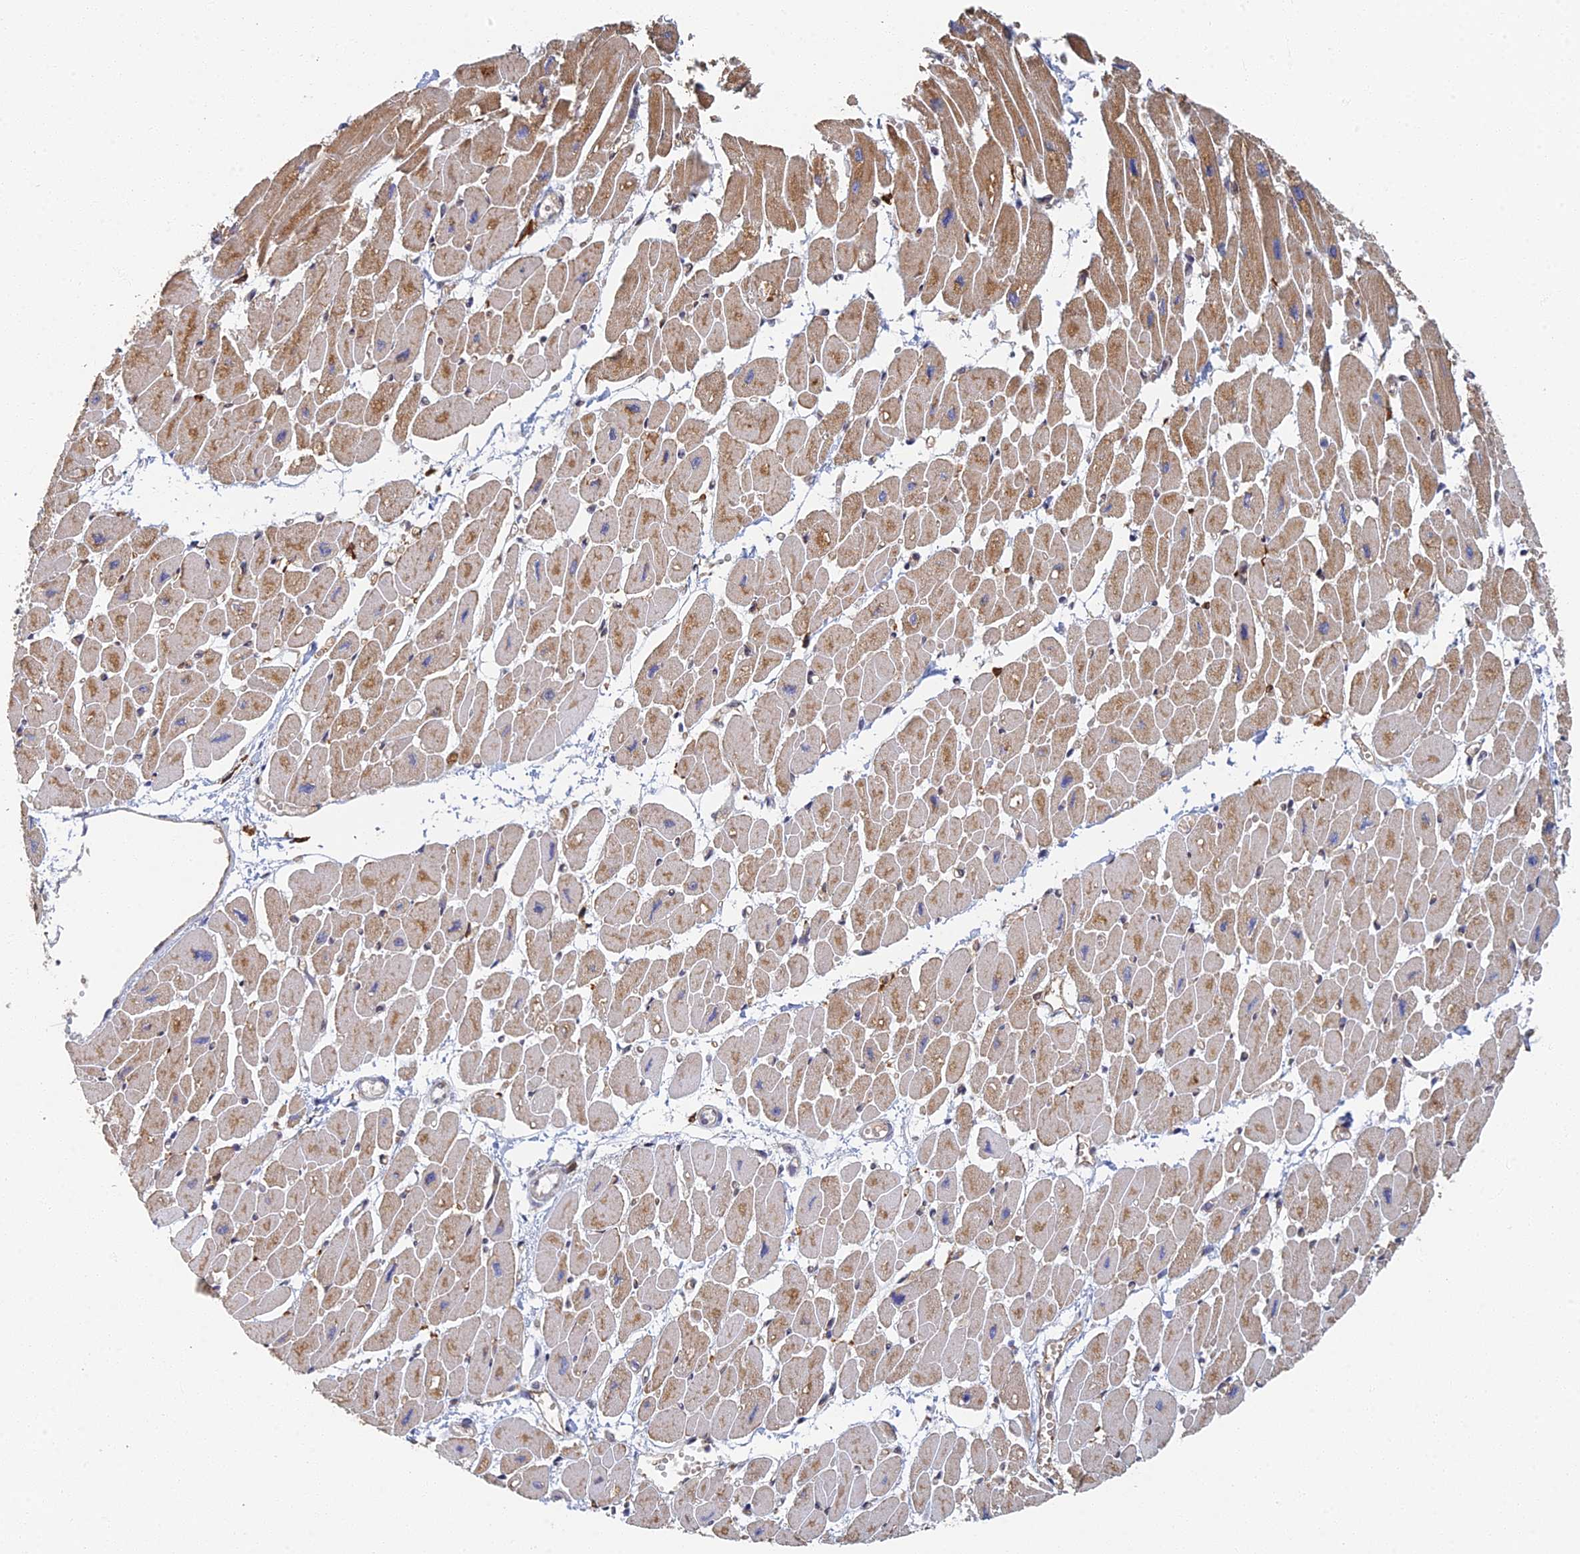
{"staining": {"intensity": "moderate", "quantity": ">75%", "location": "cytoplasmic/membranous,nuclear"}, "tissue": "heart muscle", "cell_type": "Cardiomyocytes", "image_type": "normal", "snomed": [{"axis": "morphology", "description": "Normal tissue, NOS"}, {"axis": "topography", "description": "Heart"}], "caption": "Heart muscle stained with DAB (3,3'-diaminobenzidine) IHC exhibits medium levels of moderate cytoplasmic/membranous,nuclear staining in approximately >75% of cardiomyocytes.", "gene": "GPATCH1", "patient": {"sex": "female", "age": 54}}